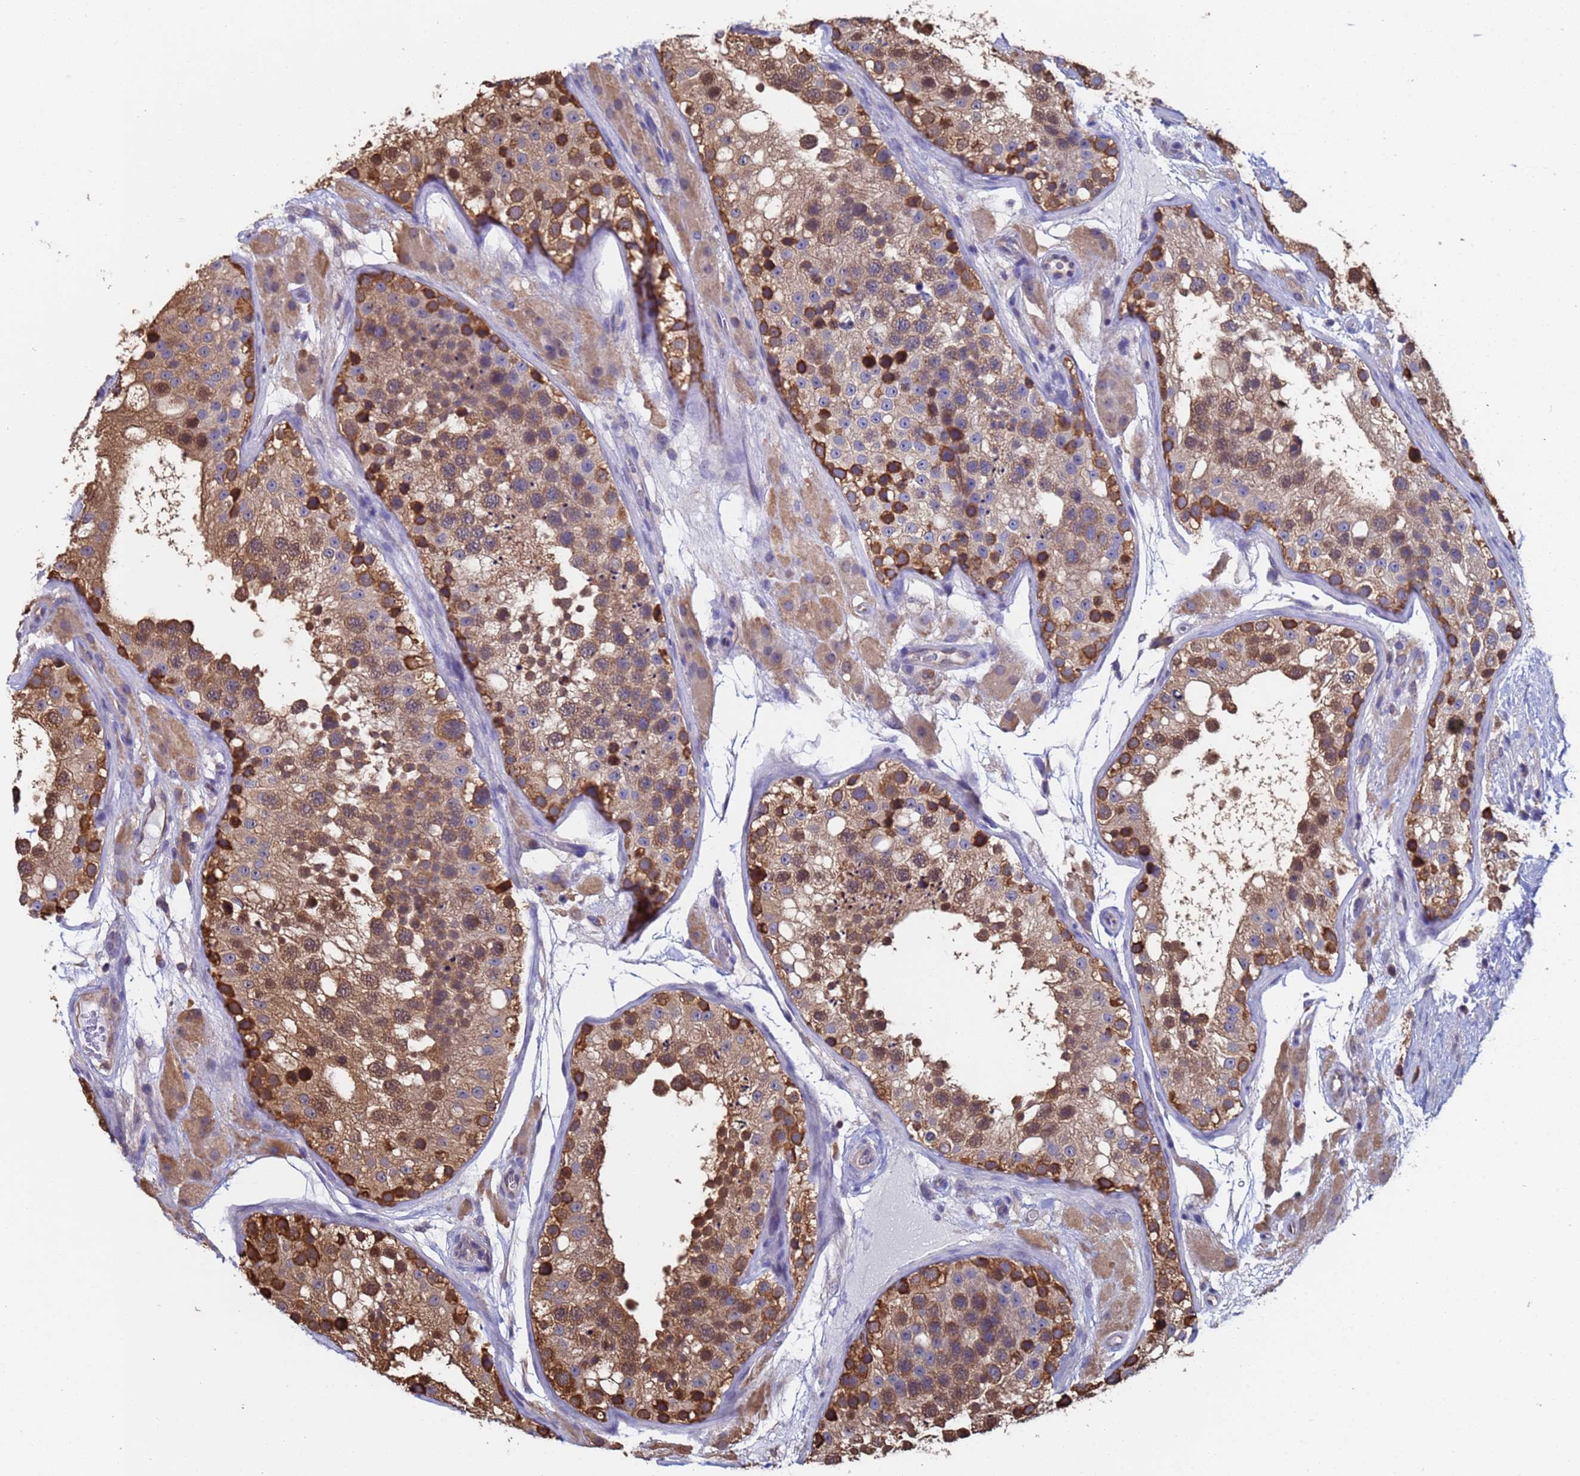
{"staining": {"intensity": "strong", "quantity": "25%-75%", "location": "cytoplasmic/membranous"}, "tissue": "testis", "cell_type": "Cells in seminiferous ducts", "image_type": "normal", "snomed": [{"axis": "morphology", "description": "Normal tissue, NOS"}, {"axis": "topography", "description": "Testis"}], "caption": "Protein analysis of normal testis shows strong cytoplasmic/membranous staining in approximately 25%-75% of cells in seminiferous ducts. The staining was performed using DAB (3,3'-diaminobenzidine) to visualize the protein expression in brown, while the nuclei were stained in blue with hematoxylin (Magnification: 20x).", "gene": "FAM25A", "patient": {"sex": "male", "age": 26}}